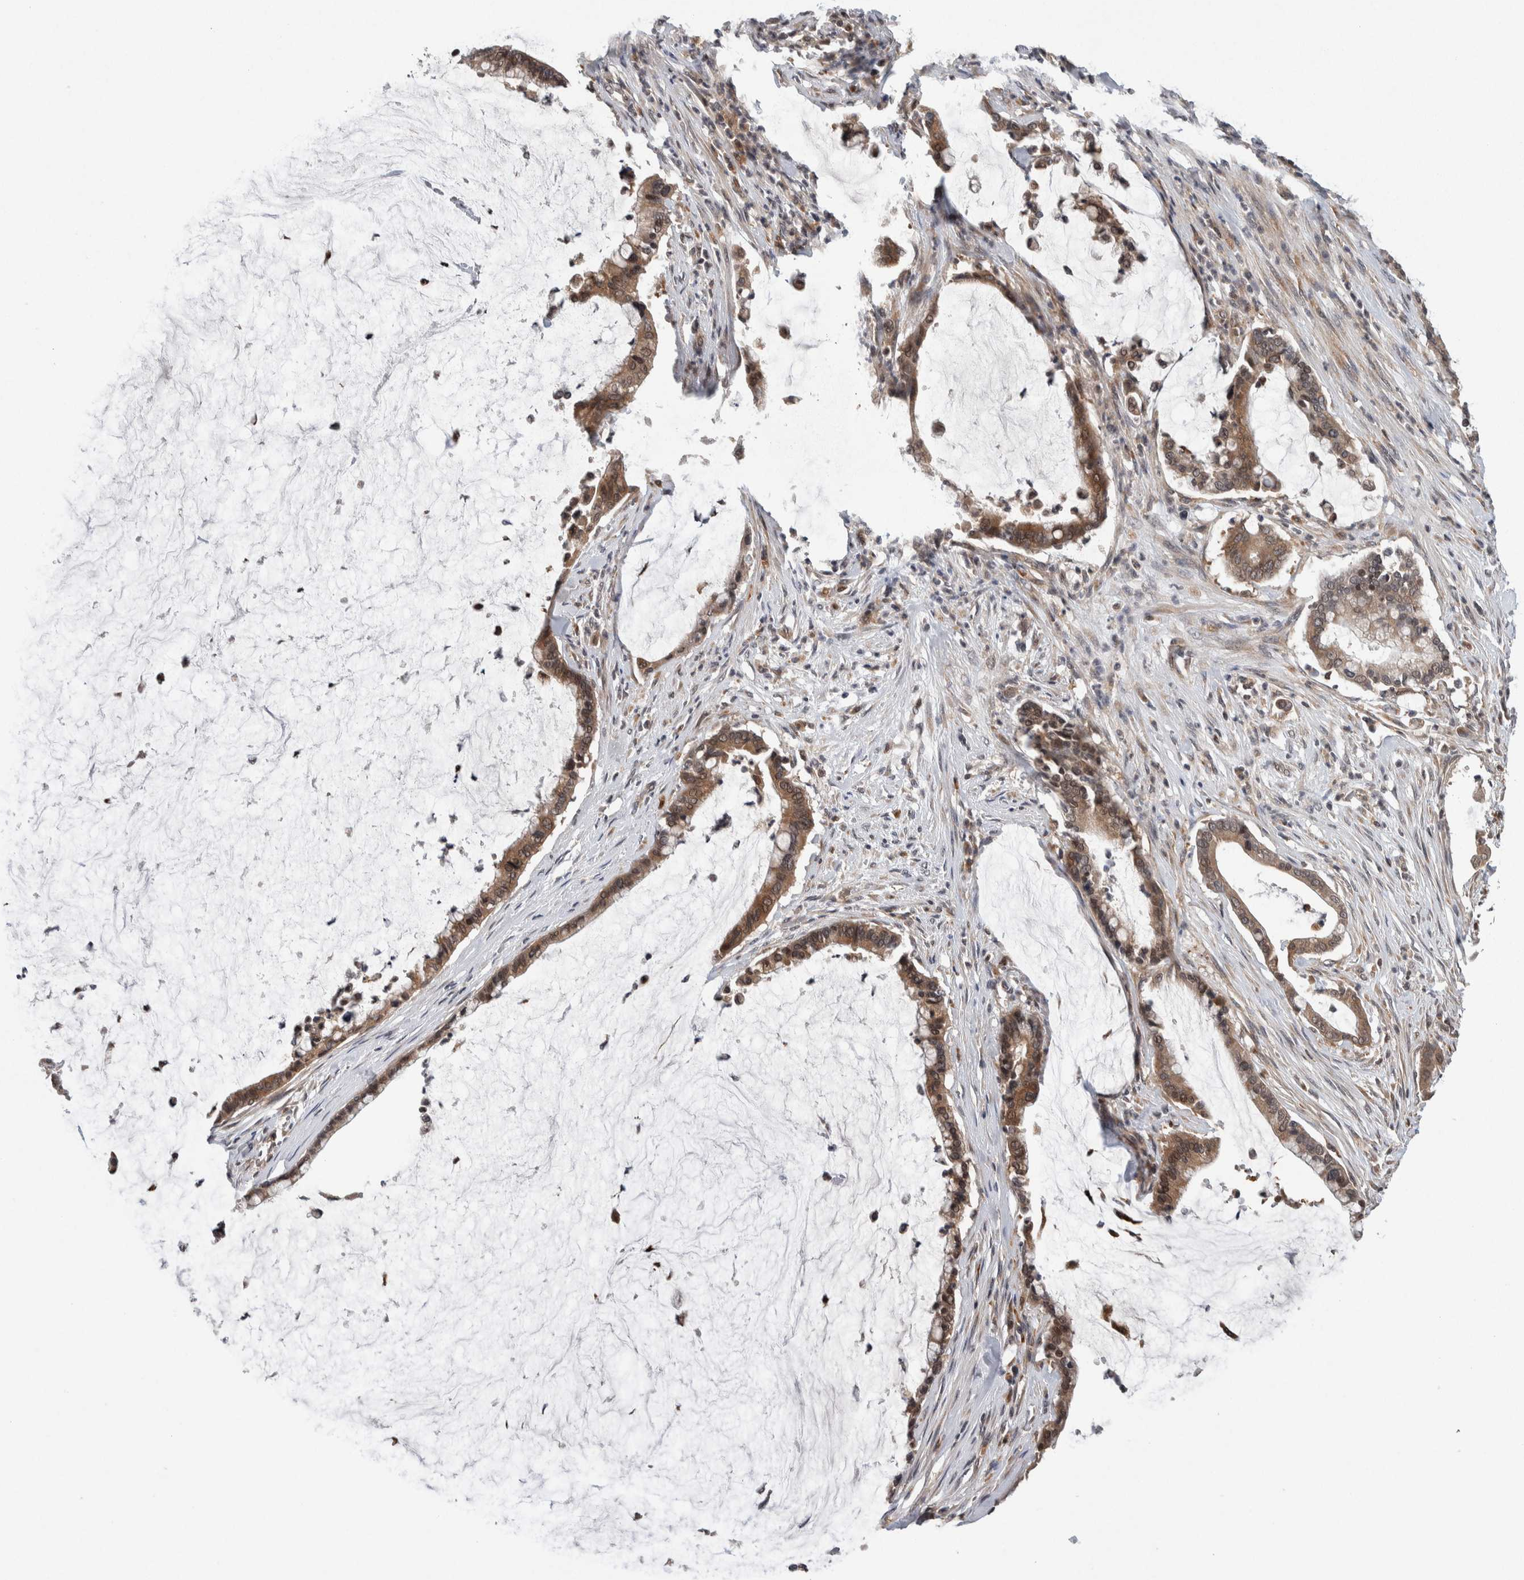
{"staining": {"intensity": "moderate", "quantity": ">75%", "location": "cytoplasmic/membranous"}, "tissue": "pancreatic cancer", "cell_type": "Tumor cells", "image_type": "cancer", "snomed": [{"axis": "morphology", "description": "Adenocarcinoma, NOS"}, {"axis": "topography", "description": "Pancreas"}], "caption": "Pancreatic cancer (adenocarcinoma) tissue shows moderate cytoplasmic/membranous expression in about >75% of tumor cells, visualized by immunohistochemistry.", "gene": "KCNK1", "patient": {"sex": "male", "age": 41}}